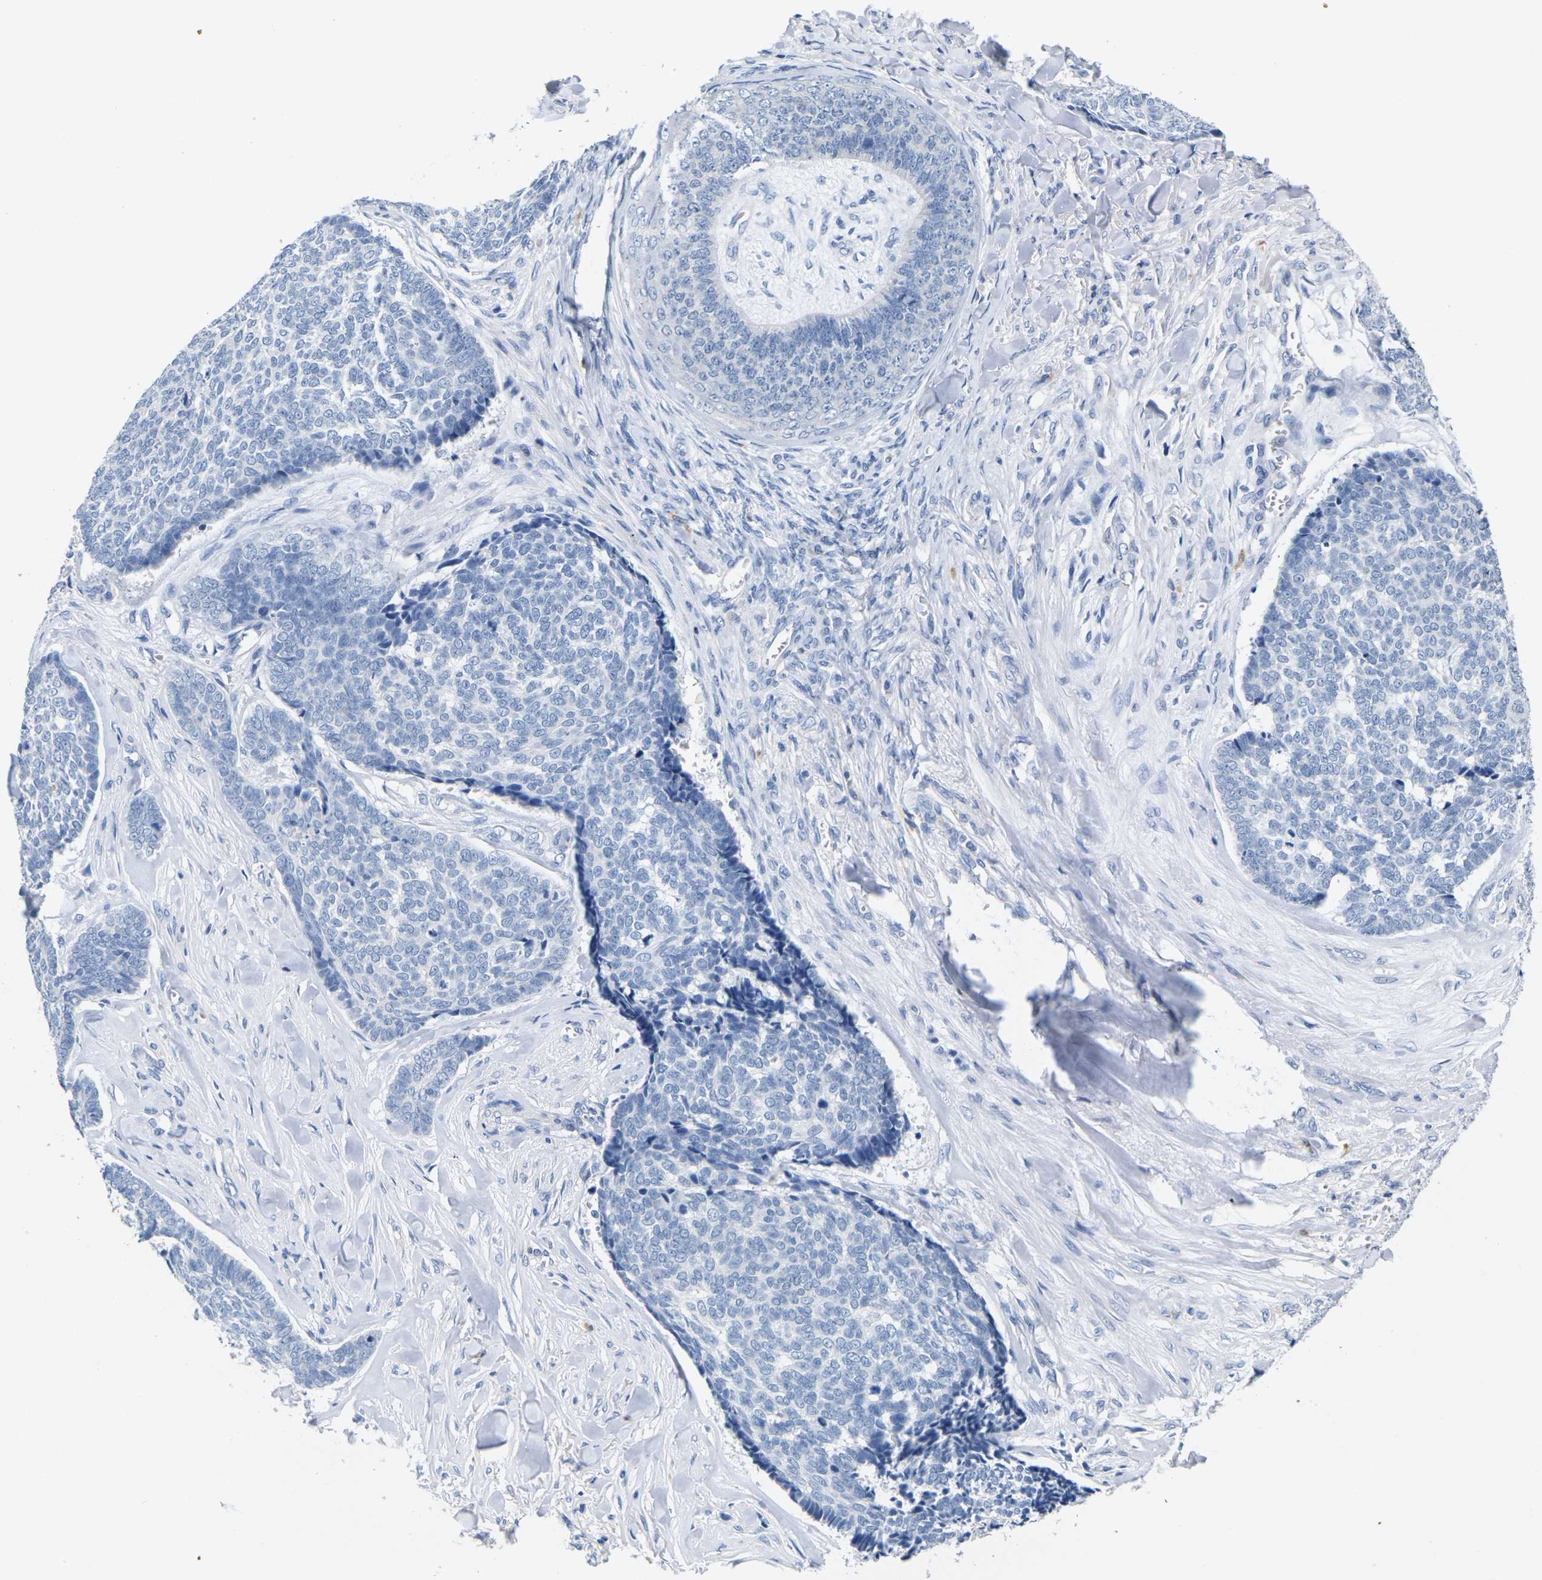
{"staining": {"intensity": "negative", "quantity": "none", "location": "none"}, "tissue": "skin cancer", "cell_type": "Tumor cells", "image_type": "cancer", "snomed": [{"axis": "morphology", "description": "Basal cell carcinoma"}, {"axis": "topography", "description": "Skin"}], "caption": "Skin cancer (basal cell carcinoma) stained for a protein using IHC exhibits no staining tumor cells.", "gene": "NOCT", "patient": {"sex": "male", "age": 84}}